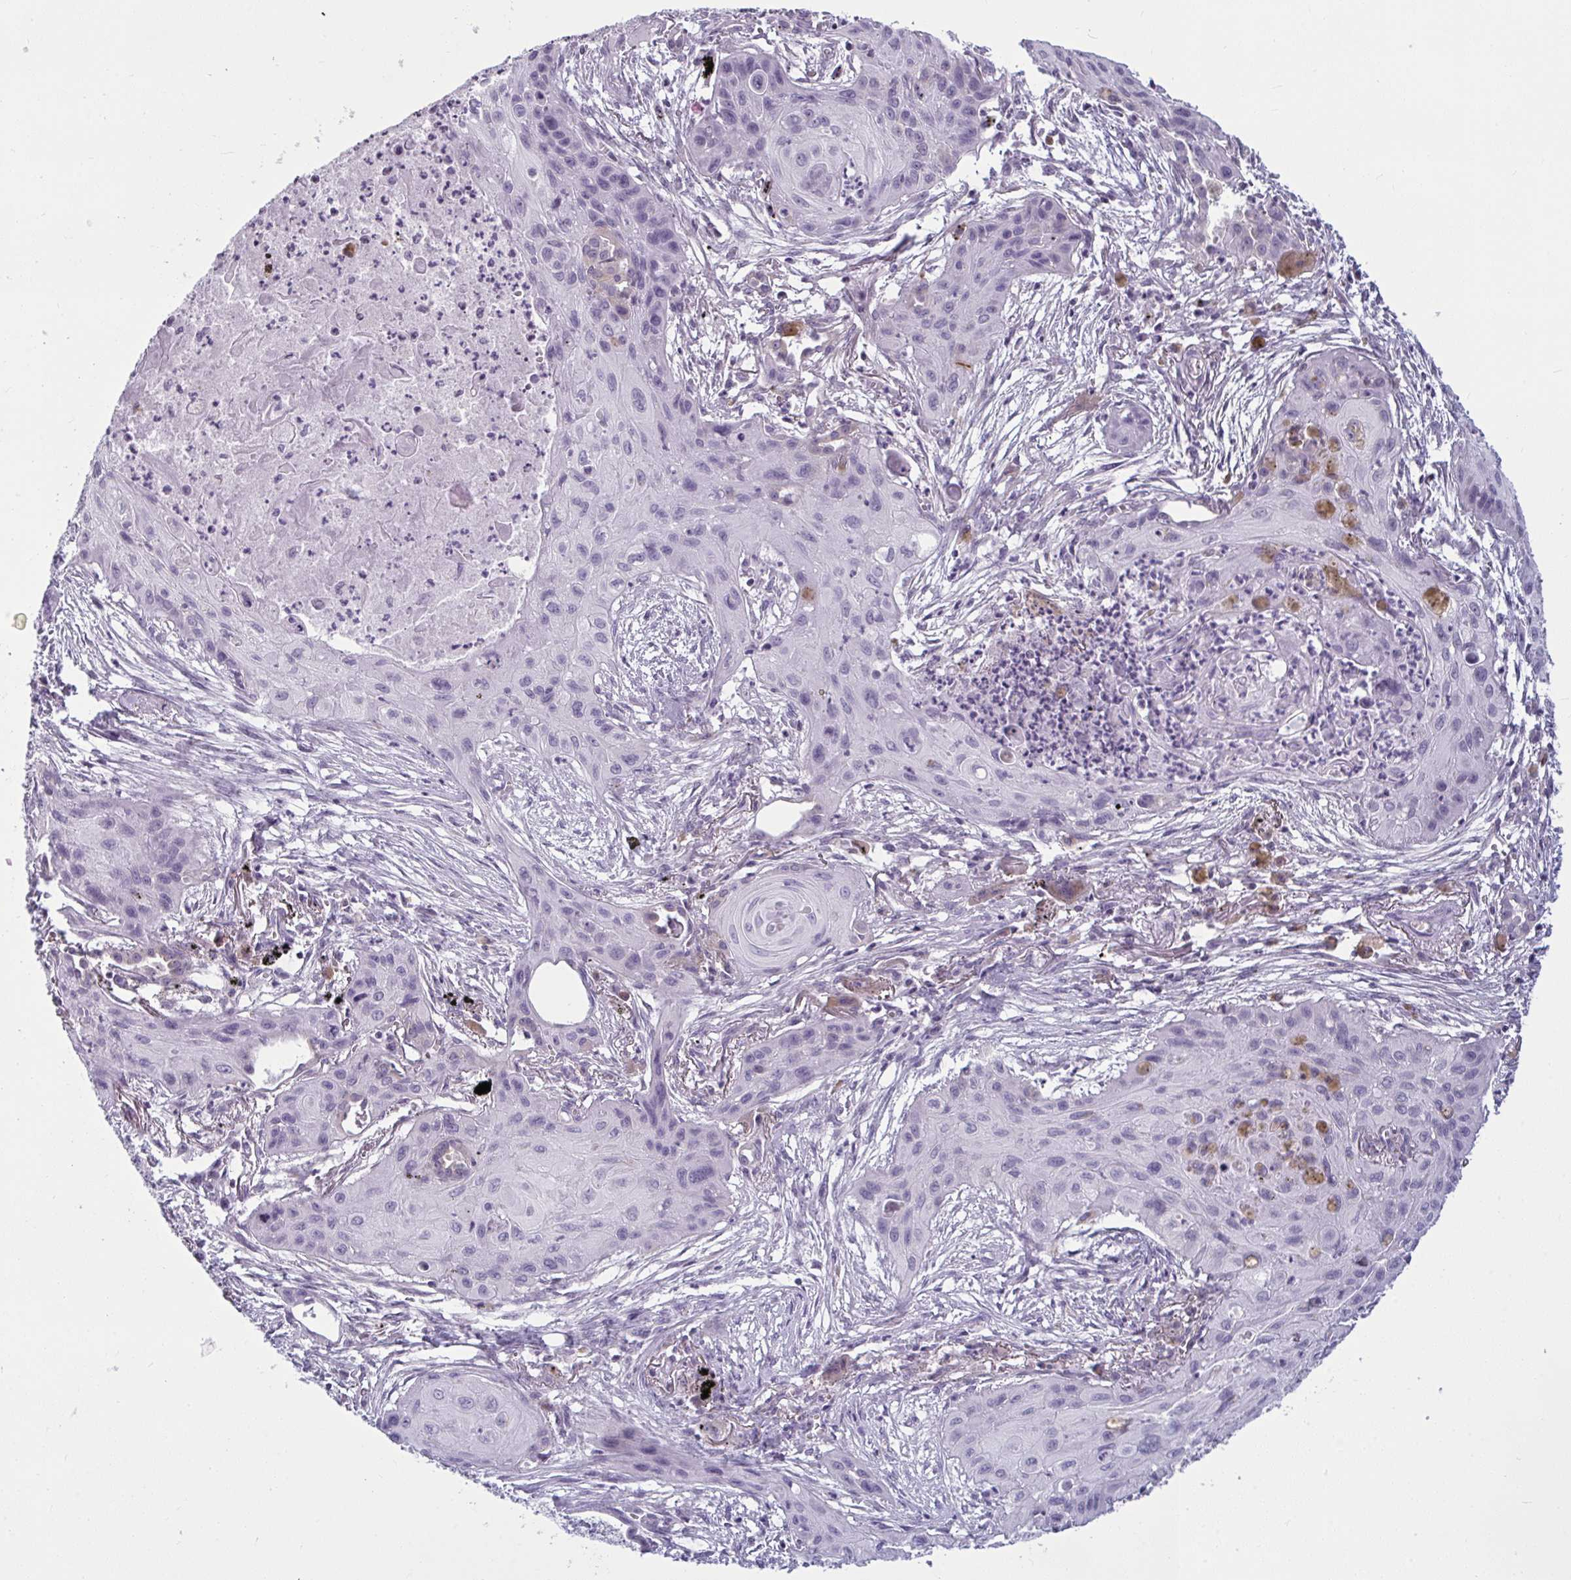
{"staining": {"intensity": "negative", "quantity": "none", "location": "none"}, "tissue": "lung cancer", "cell_type": "Tumor cells", "image_type": "cancer", "snomed": [{"axis": "morphology", "description": "Squamous cell carcinoma, NOS"}, {"axis": "topography", "description": "Lung"}], "caption": "Tumor cells show no significant expression in lung squamous cell carcinoma.", "gene": "TBC1D4", "patient": {"sex": "male", "age": 71}}